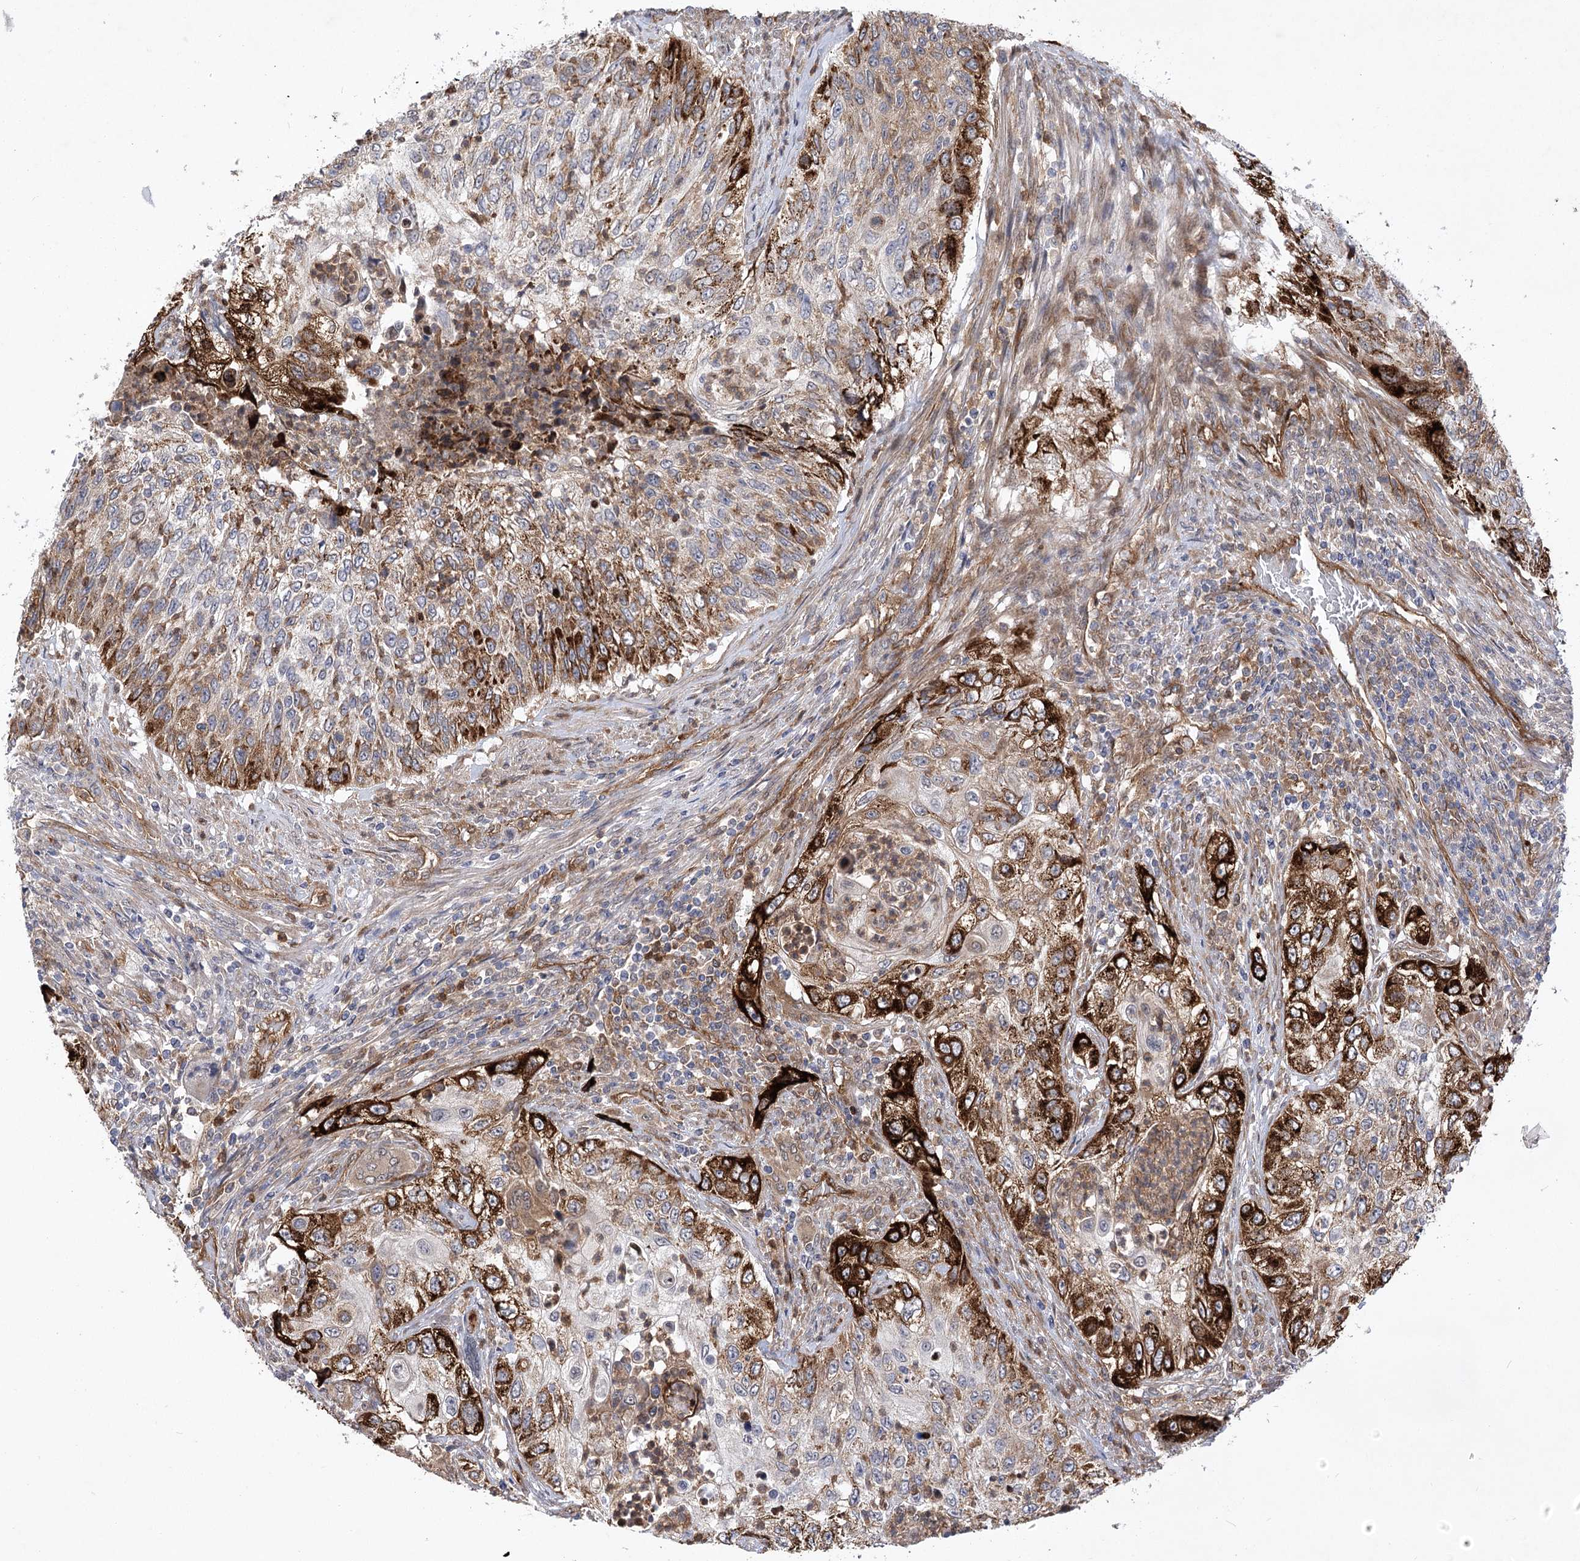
{"staining": {"intensity": "strong", "quantity": "<25%", "location": "cytoplasmic/membranous"}, "tissue": "urothelial cancer", "cell_type": "Tumor cells", "image_type": "cancer", "snomed": [{"axis": "morphology", "description": "Urothelial carcinoma, High grade"}, {"axis": "topography", "description": "Urinary bladder"}], "caption": "An immunohistochemistry (IHC) micrograph of neoplastic tissue is shown. Protein staining in brown shows strong cytoplasmic/membranous positivity in urothelial cancer within tumor cells.", "gene": "ARHGAP31", "patient": {"sex": "female", "age": 60}}